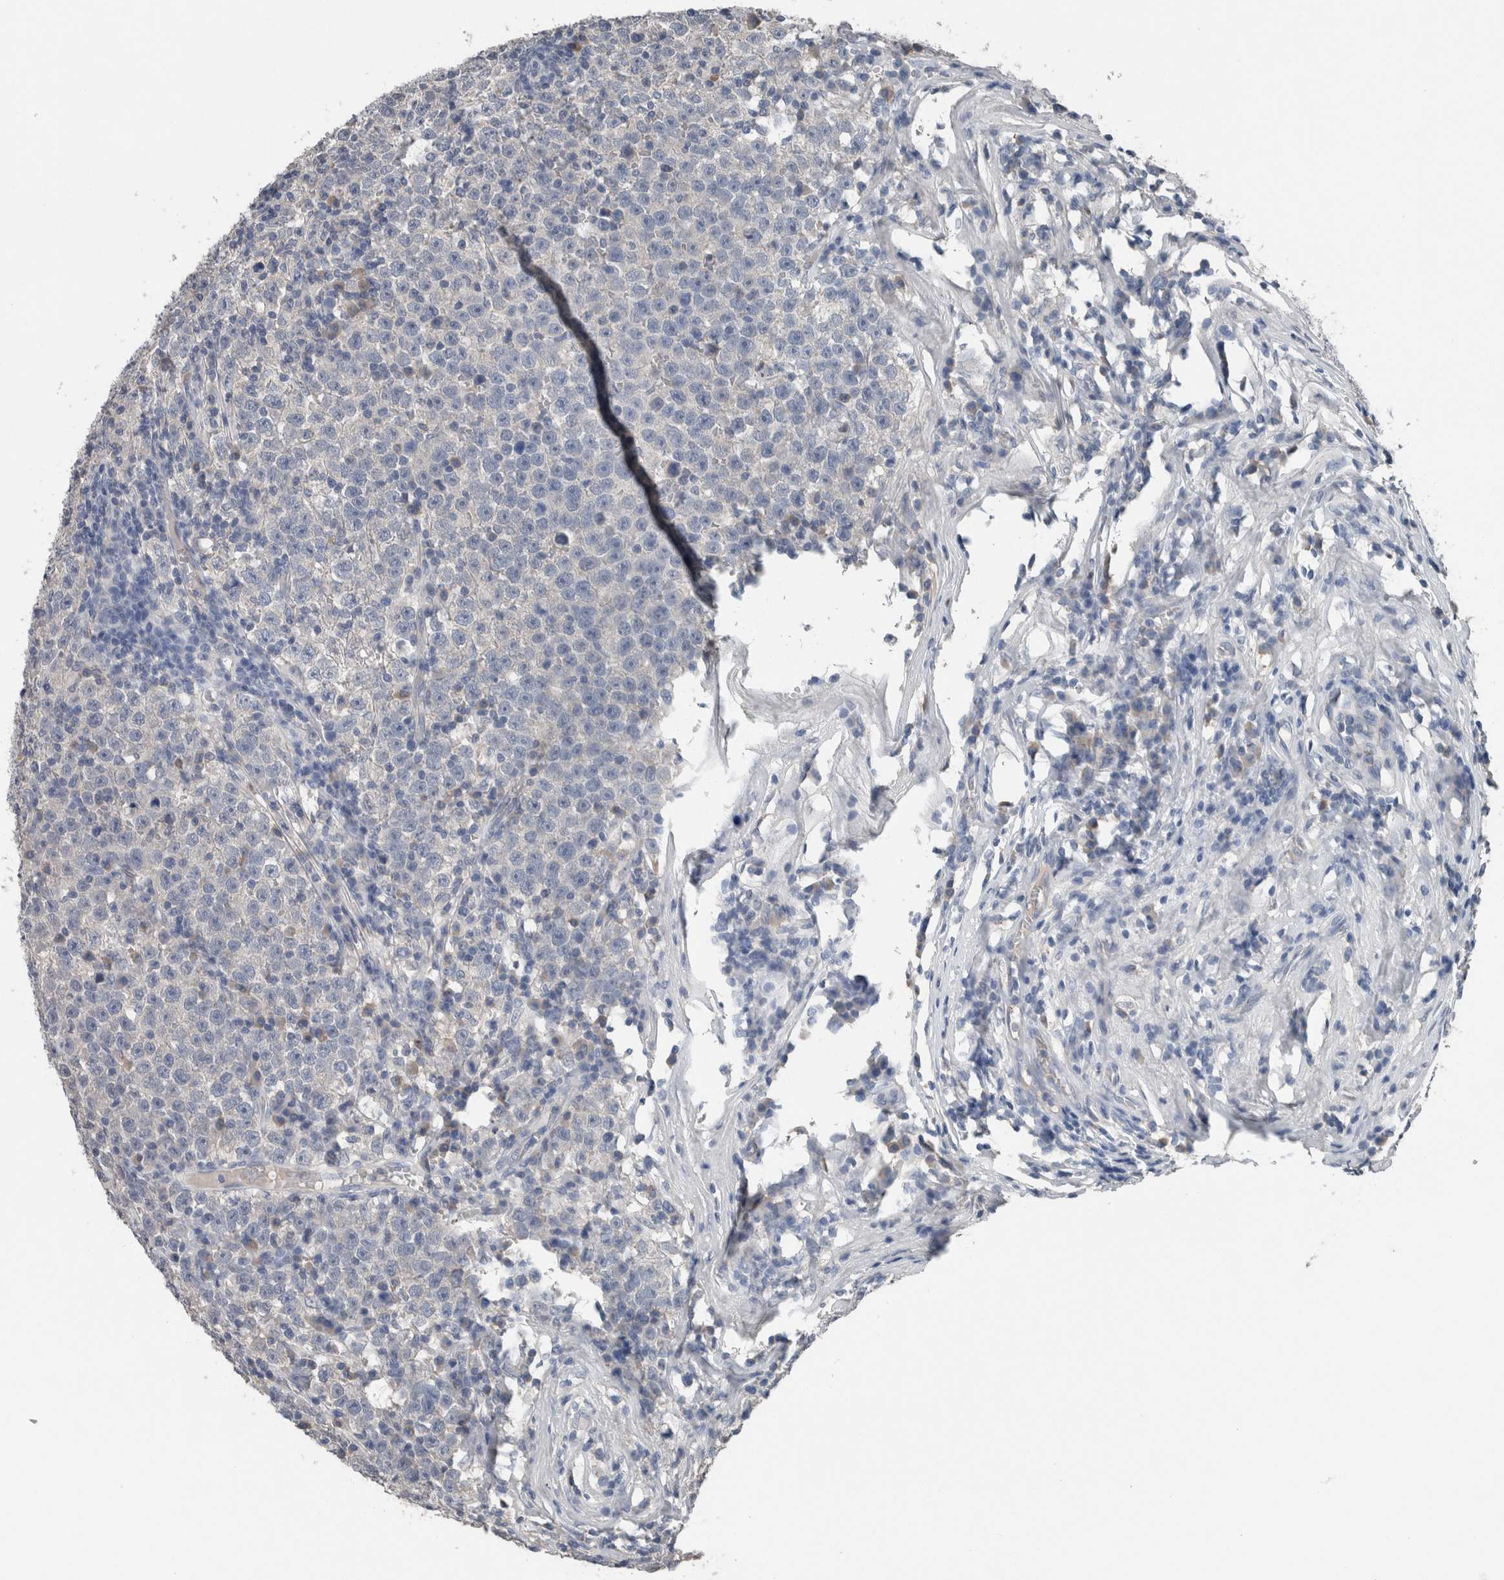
{"staining": {"intensity": "negative", "quantity": "none", "location": "none"}, "tissue": "testis cancer", "cell_type": "Tumor cells", "image_type": "cancer", "snomed": [{"axis": "morphology", "description": "Seminoma, NOS"}, {"axis": "topography", "description": "Testis"}], "caption": "A high-resolution histopathology image shows immunohistochemistry (IHC) staining of testis cancer (seminoma), which shows no significant positivity in tumor cells. (DAB IHC with hematoxylin counter stain).", "gene": "CRNN", "patient": {"sex": "male", "age": 43}}